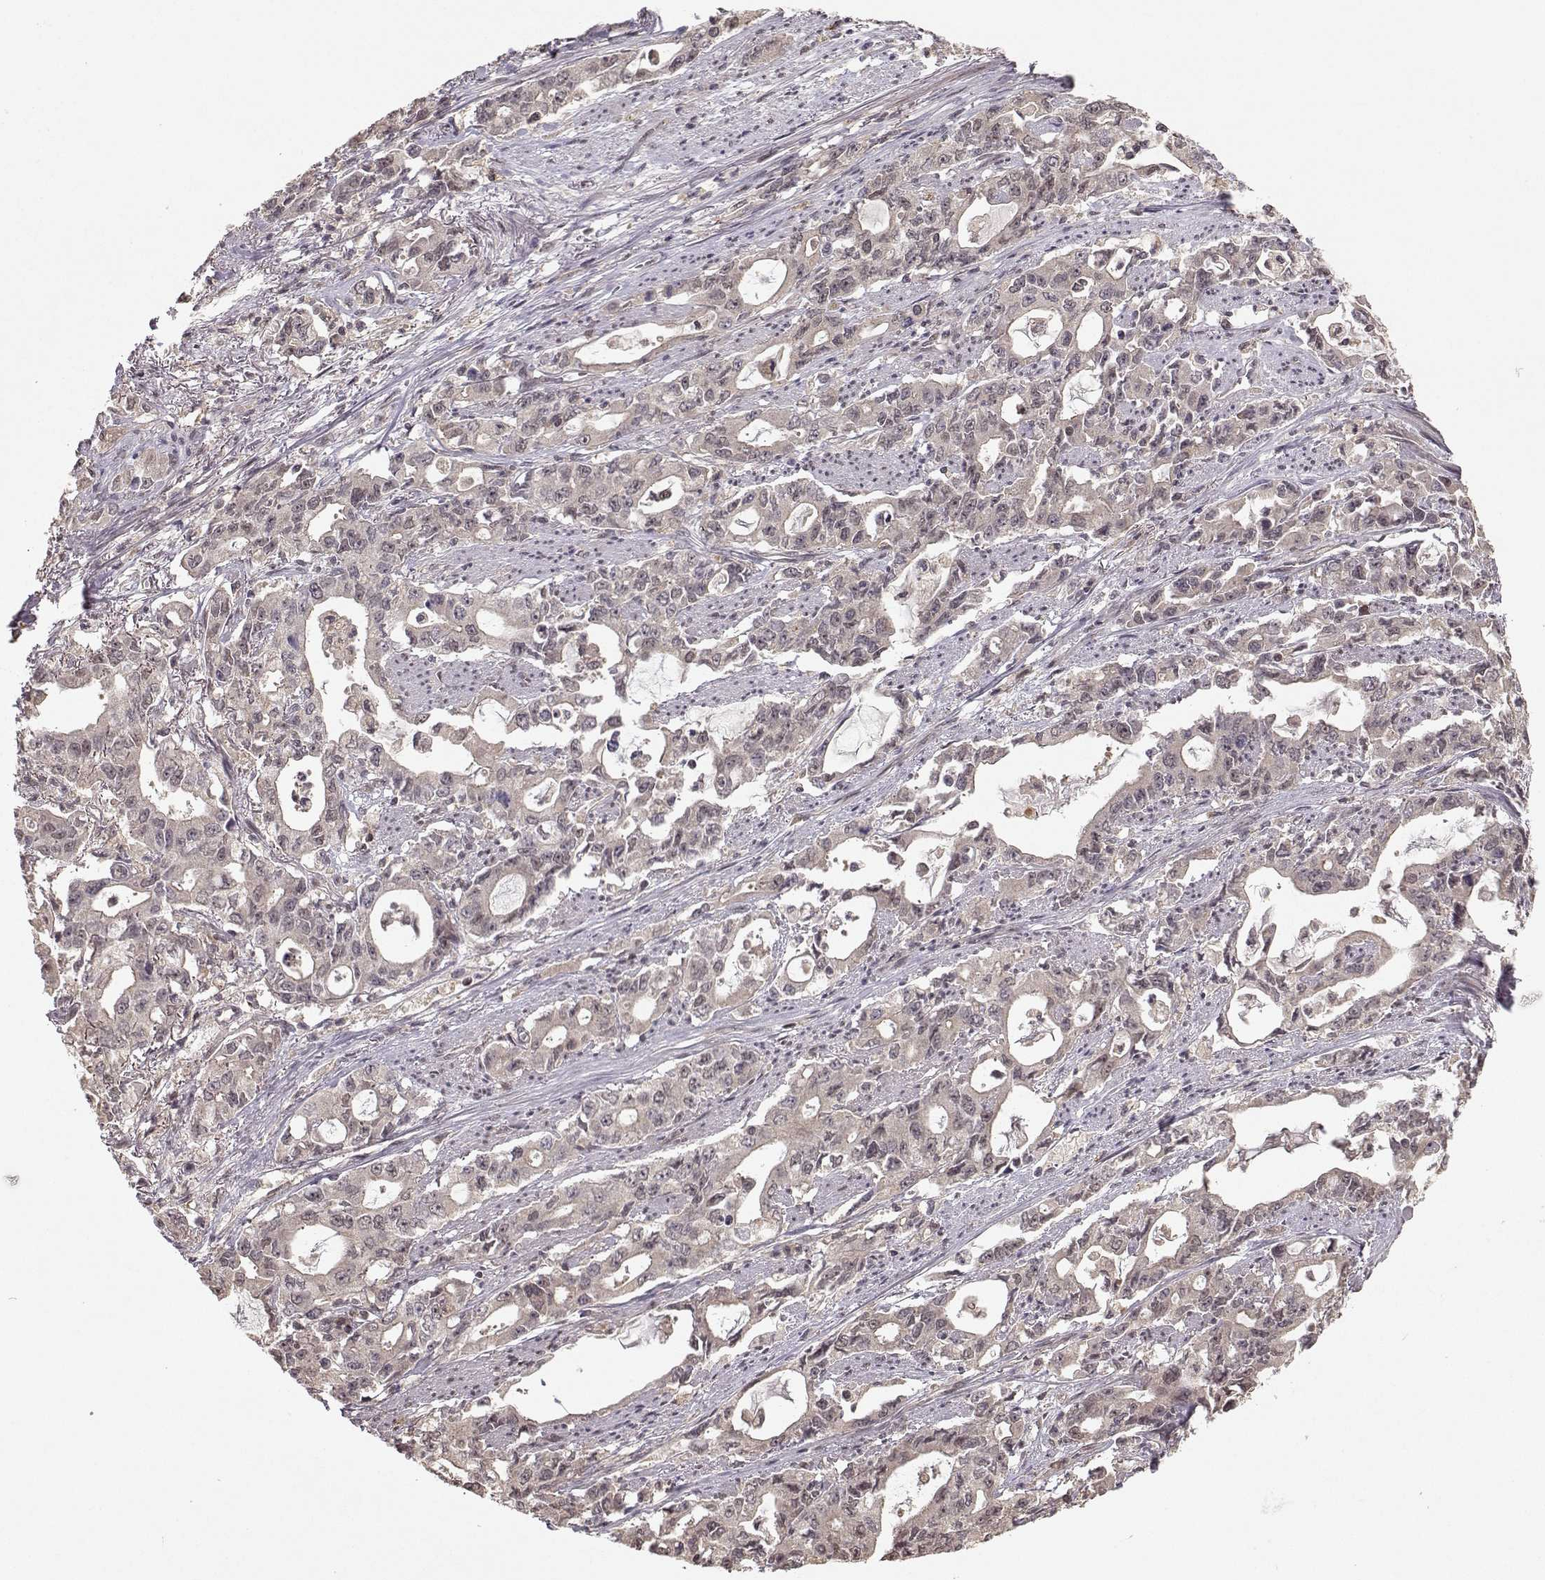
{"staining": {"intensity": "weak", "quantity": ">75%", "location": "cytoplasmic/membranous"}, "tissue": "stomach cancer", "cell_type": "Tumor cells", "image_type": "cancer", "snomed": [{"axis": "morphology", "description": "Adenocarcinoma, NOS"}, {"axis": "topography", "description": "Stomach, upper"}], "caption": "Immunohistochemical staining of human stomach cancer shows low levels of weak cytoplasmic/membranous protein positivity in about >75% of tumor cells. The protein of interest is stained brown, and the nuclei are stained in blue (DAB IHC with brightfield microscopy, high magnification).", "gene": "PLEKHG3", "patient": {"sex": "male", "age": 85}}